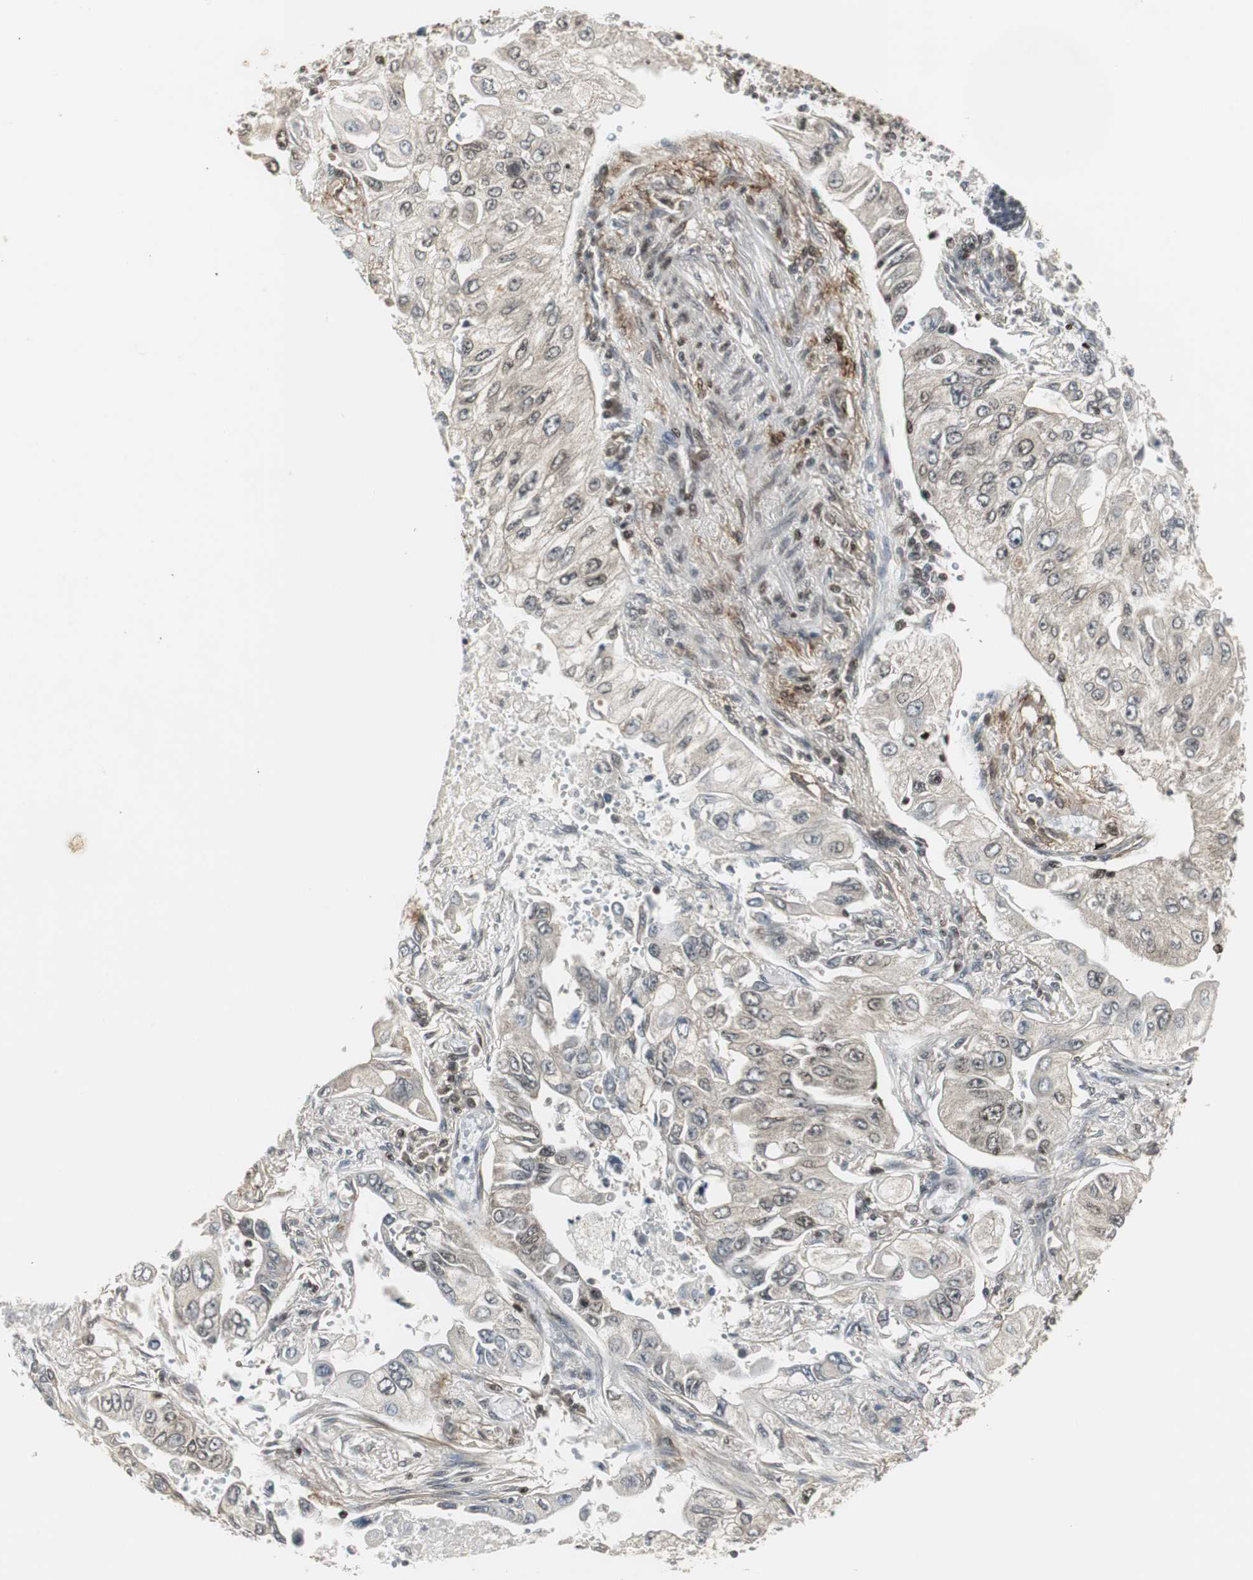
{"staining": {"intensity": "weak", "quantity": "<25%", "location": "cytoplasmic/membranous"}, "tissue": "lung cancer", "cell_type": "Tumor cells", "image_type": "cancer", "snomed": [{"axis": "morphology", "description": "Adenocarcinoma, NOS"}, {"axis": "topography", "description": "Lung"}], "caption": "A photomicrograph of lung cancer stained for a protein shows no brown staining in tumor cells.", "gene": "MPG", "patient": {"sex": "male", "age": 84}}